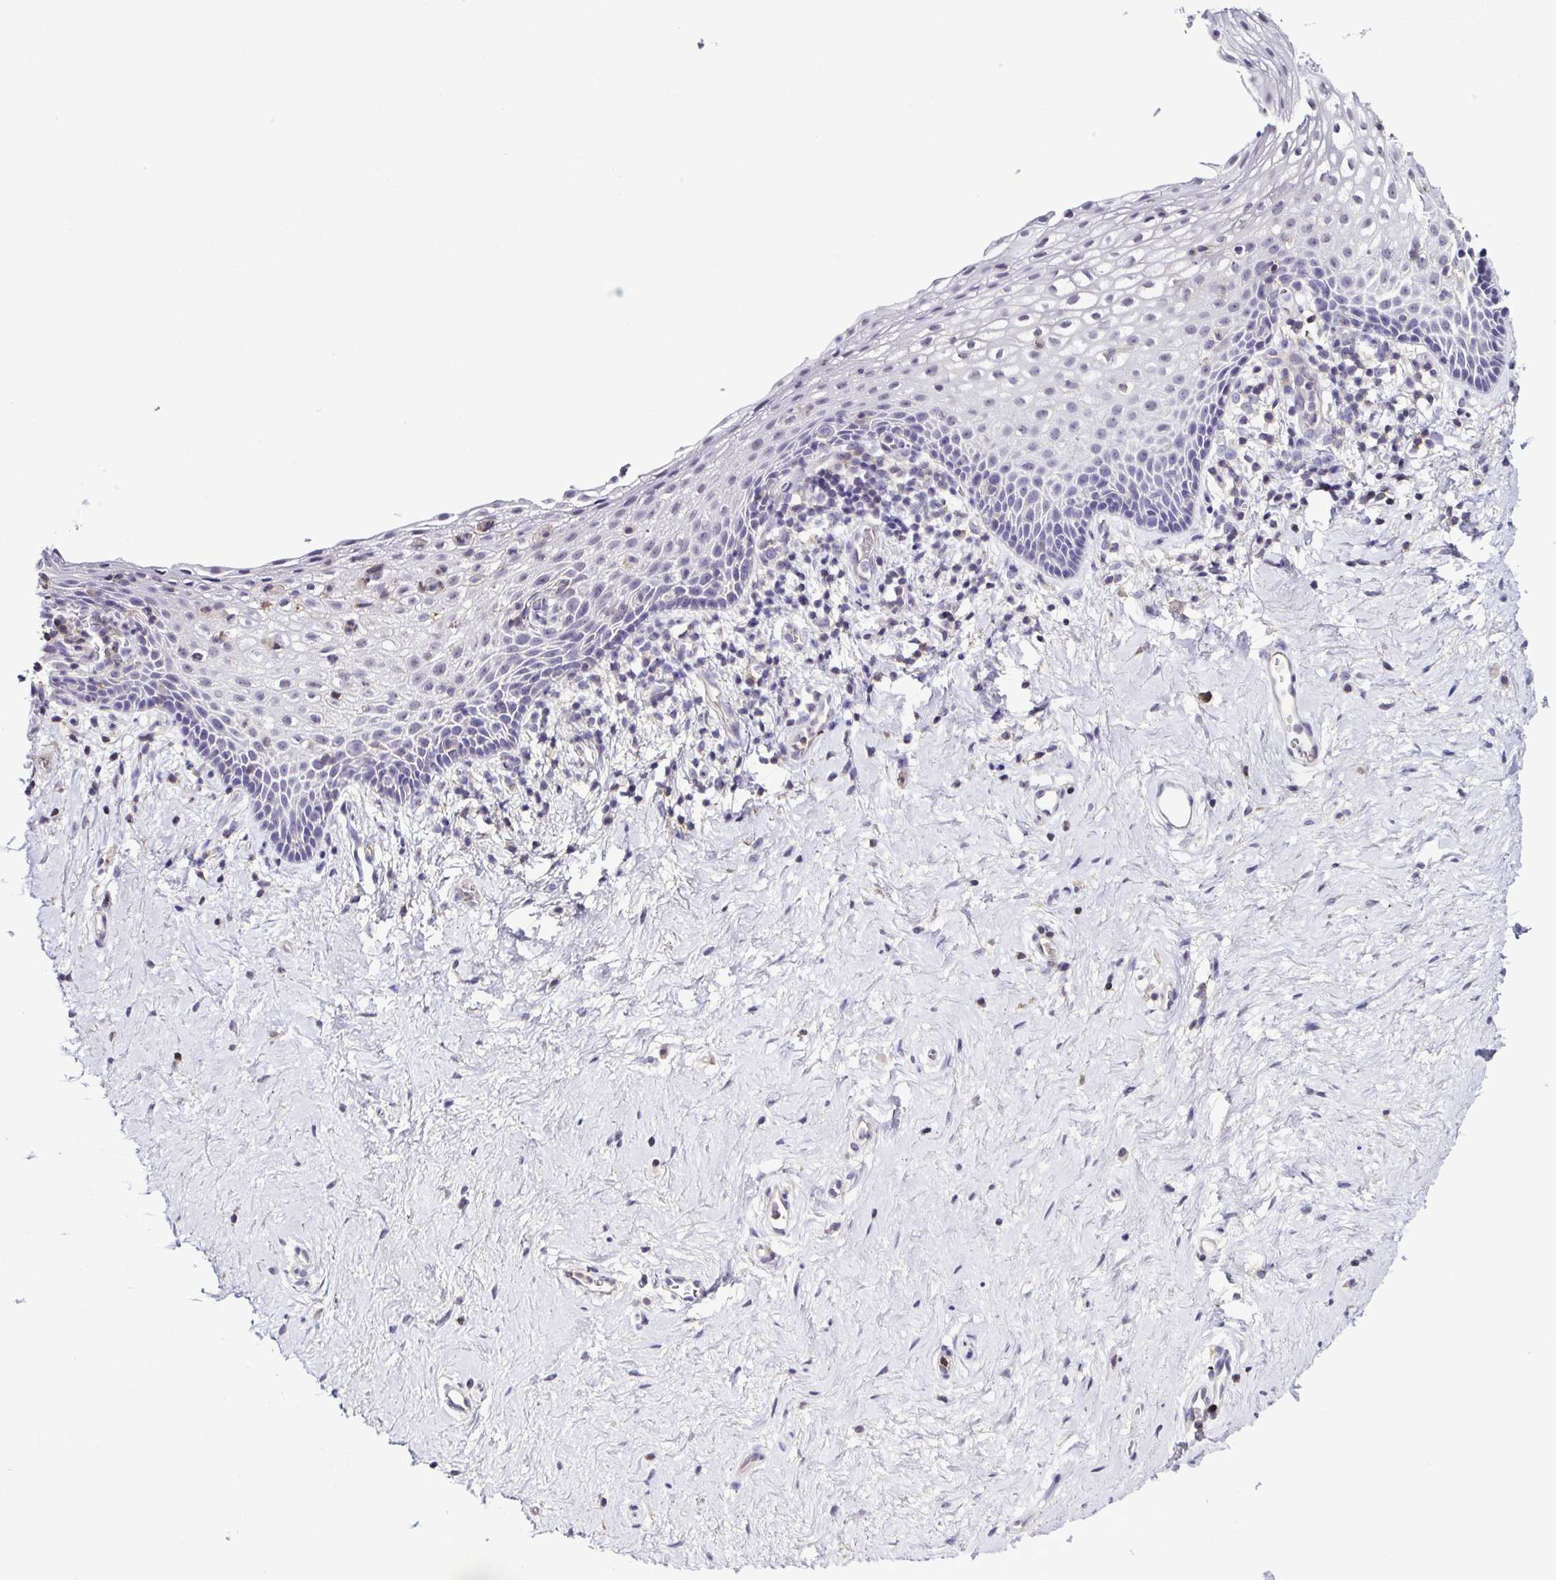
{"staining": {"intensity": "weak", "quantity": "<25%", "location": "nuclear"}, "tissue": "vagina", "cell_type": "Squamous epithelial cells", "image_type": "normal", "snomed": [{"axis": "morphology", "description": "Normal tissue, NOS"}, {"axis": "topography", "description": "Vagina"}], "caption": "Immunohistochemistry (IHC) histopathology image of normal vagina: human vagina stained with DAB (3,3'-diaminobenzidine) shows no significant protein staining in squamous epithelial cells.", "gene": "TNNT2", "patient": {"sex": "female", "age": 61}}